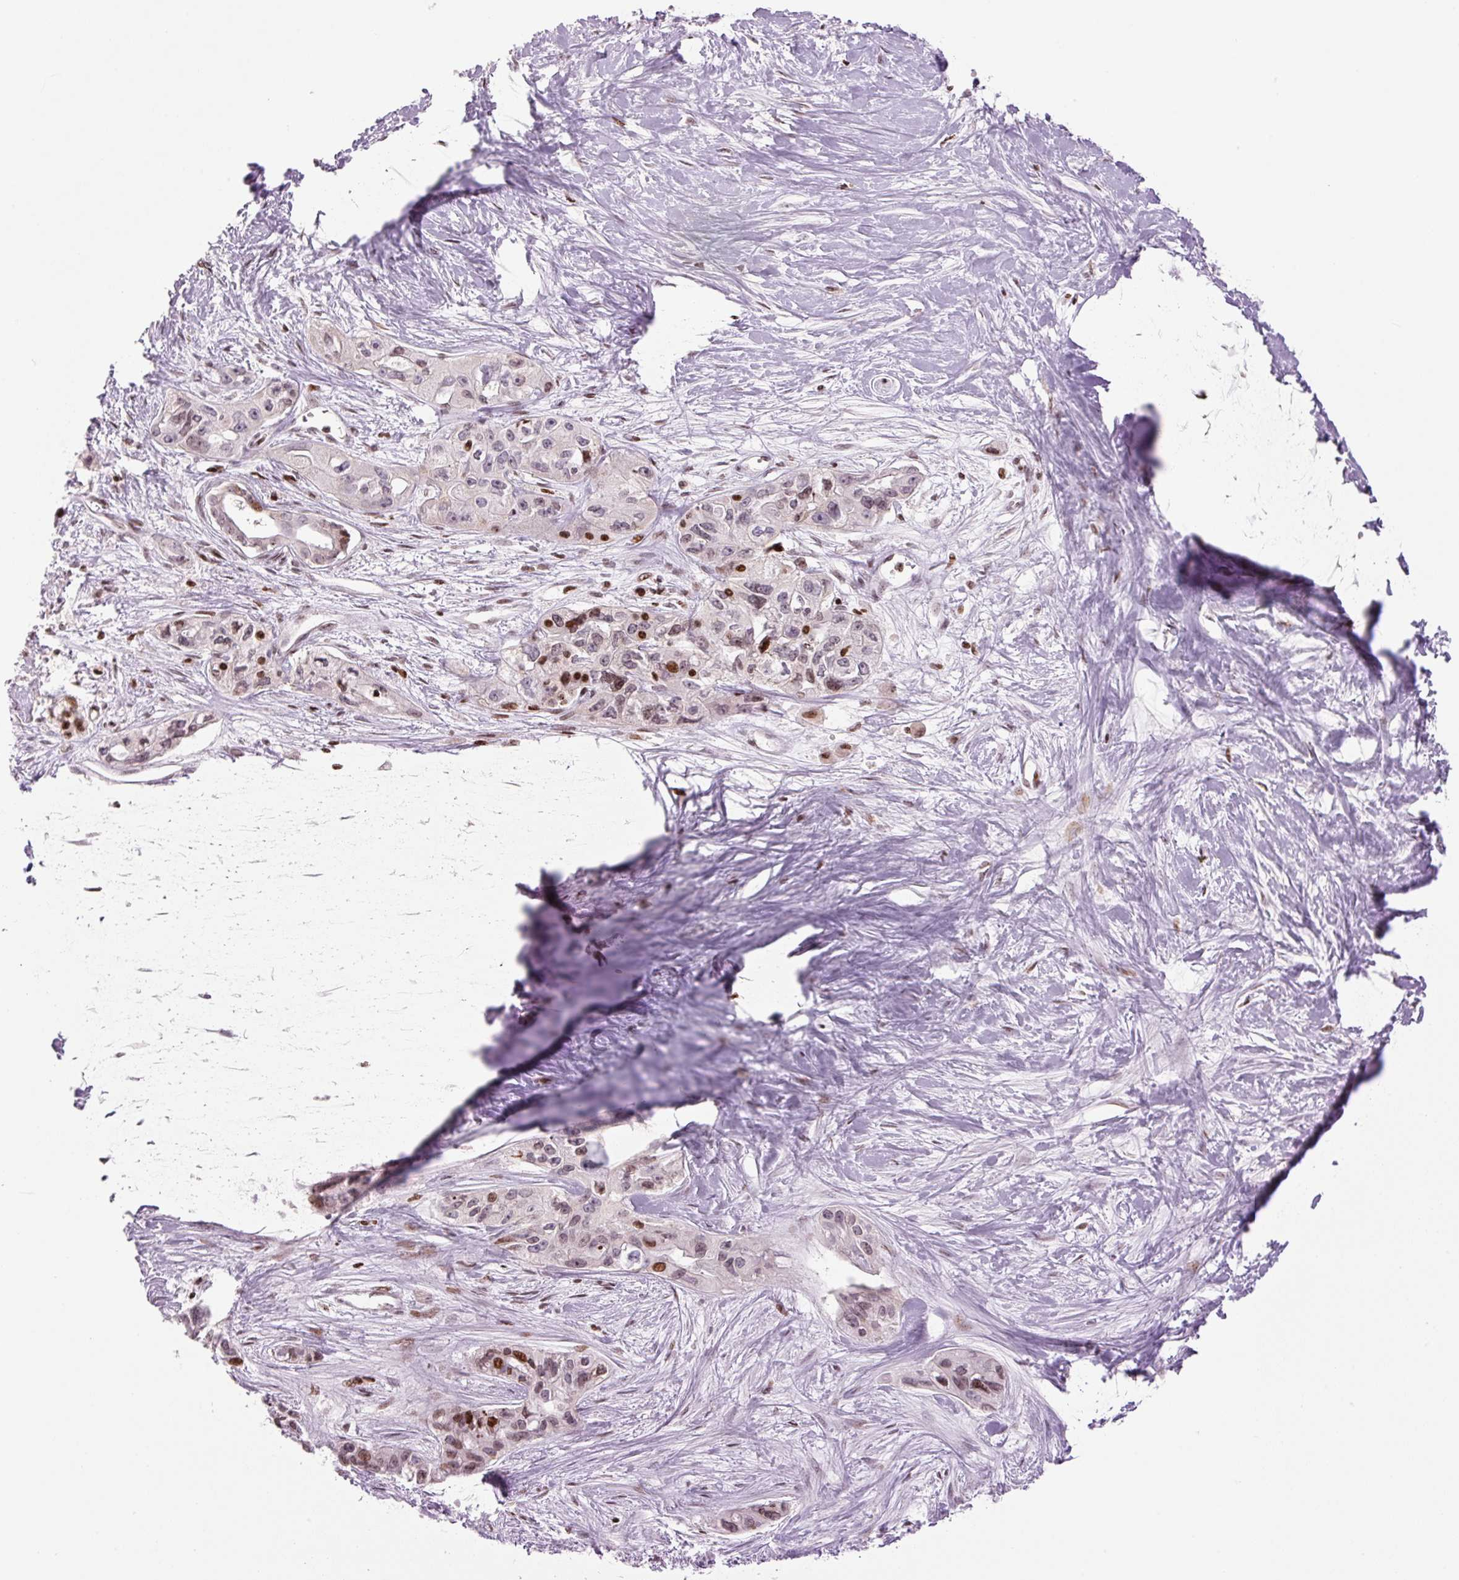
{"staining": {"intensity": "moderate", "quantity": ">75%", "location": "cytoplasmic/membranous,nuclear"}, "tissue": "pancreatic cancer", "cell_type": "Tumor cells", "image_type": "cancer", "snomed": [{"axis": "morphology", "description": "Adenocarcinoma, NOS"}, {"axis": "topography", "description": "Pancreas"}], "caption": "A high-resolution micrograph shows IHC staining of pancreatic cancer, which exhibits moderate cytoplasmic/membranous and nuclear staining in about >75% of tumor cells. (DAB IHC, brown staining for protein, blue staining for nuclei).", "gene": "TMEM177", "patient": {"sex": "female", "age": 50}}